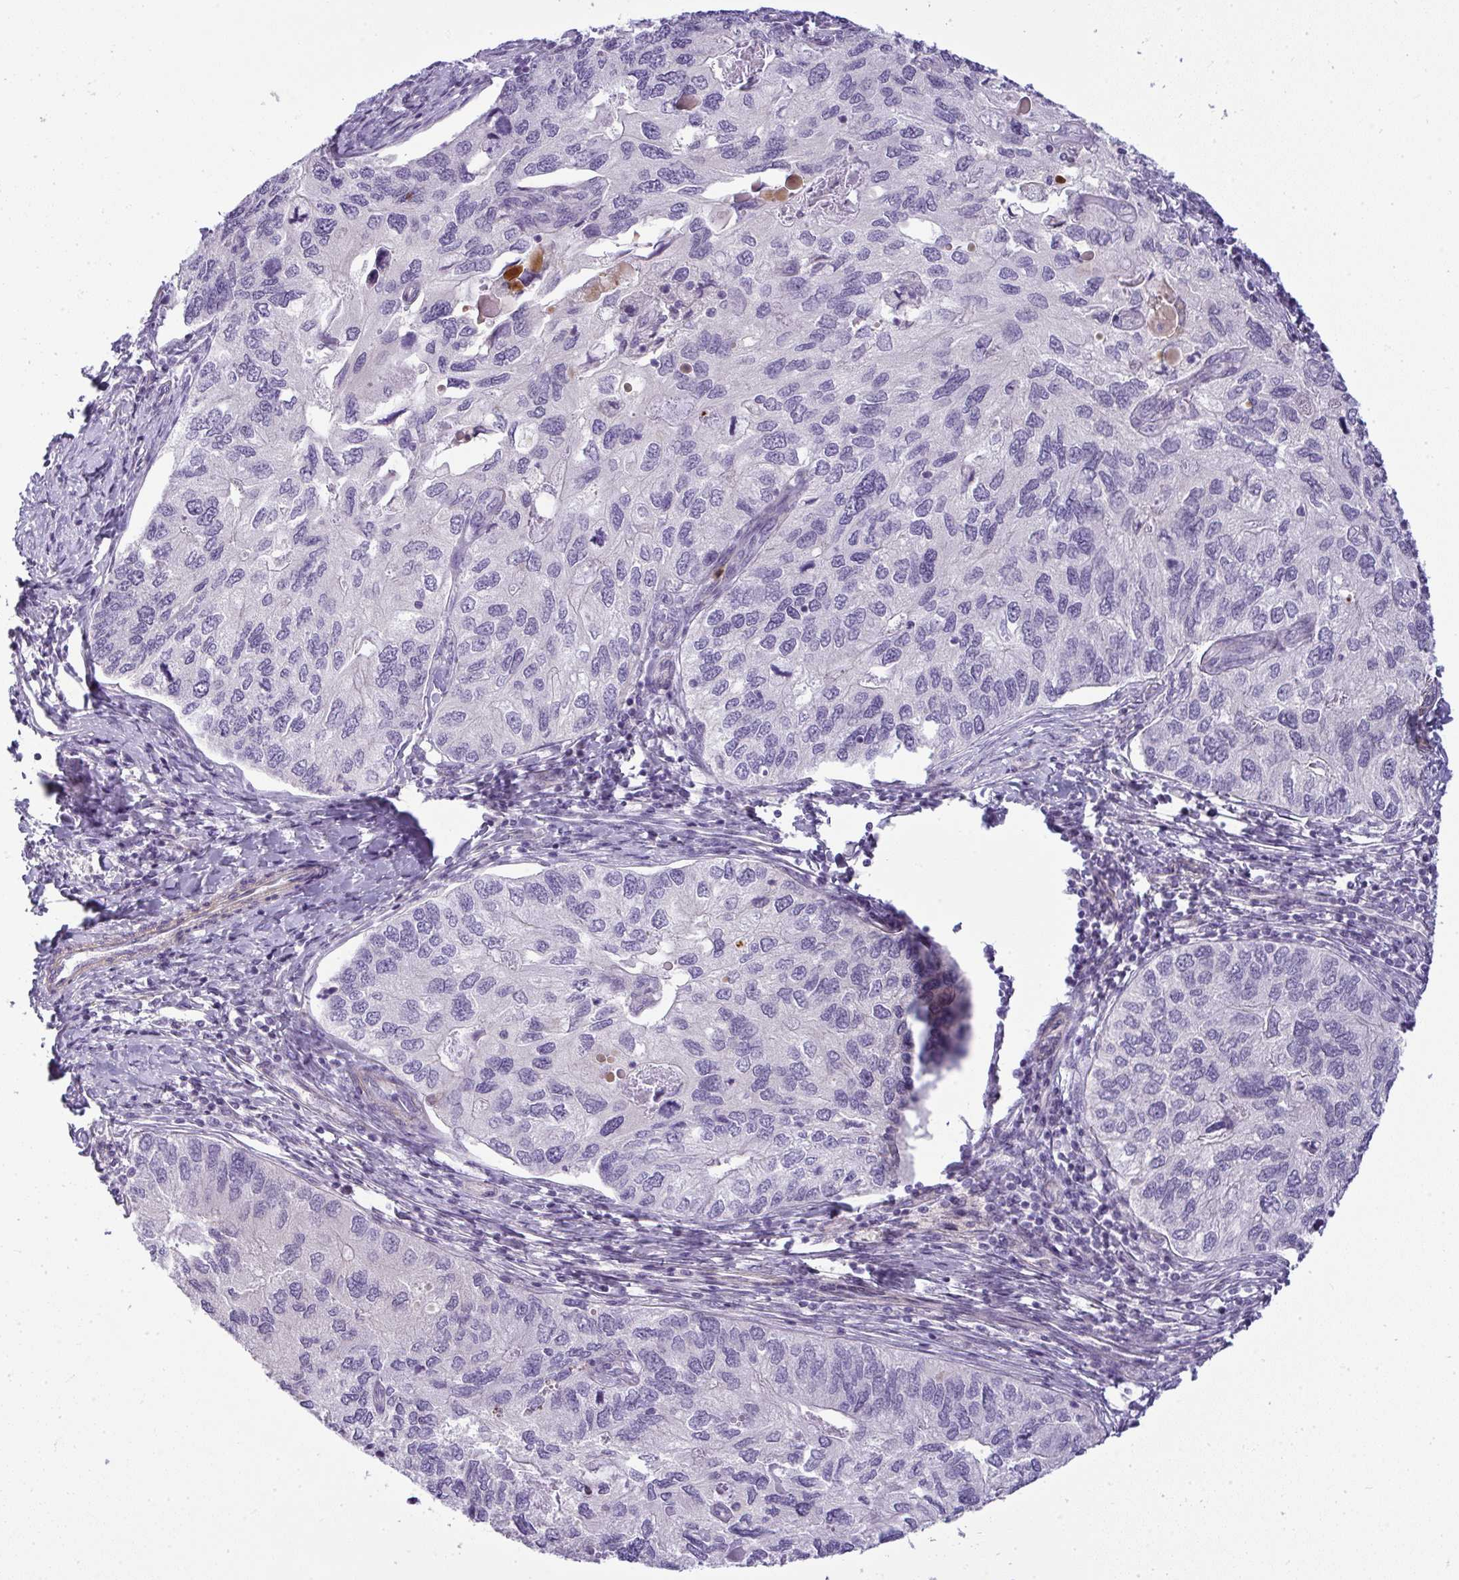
{"staining": {"intensity": "negative", "quantity": "none", "location": "none"}, "tissue": "endometrial cancer", "cell_type": "Tumor cells", "image_type": "cancer", "snomed": [{"axis": "morphology", "description": "Carcinoma, NOS"}, {"axis": "topography", "description": "Uterus"}], "caption": "IHC micrograph of neoplastic tissue: human carcinoma (endometrial) stained with DAB shows no significant protein expression in tumor cells.", "gene": "DZIP1", "patient": {"sex": "female", "age": 76}}